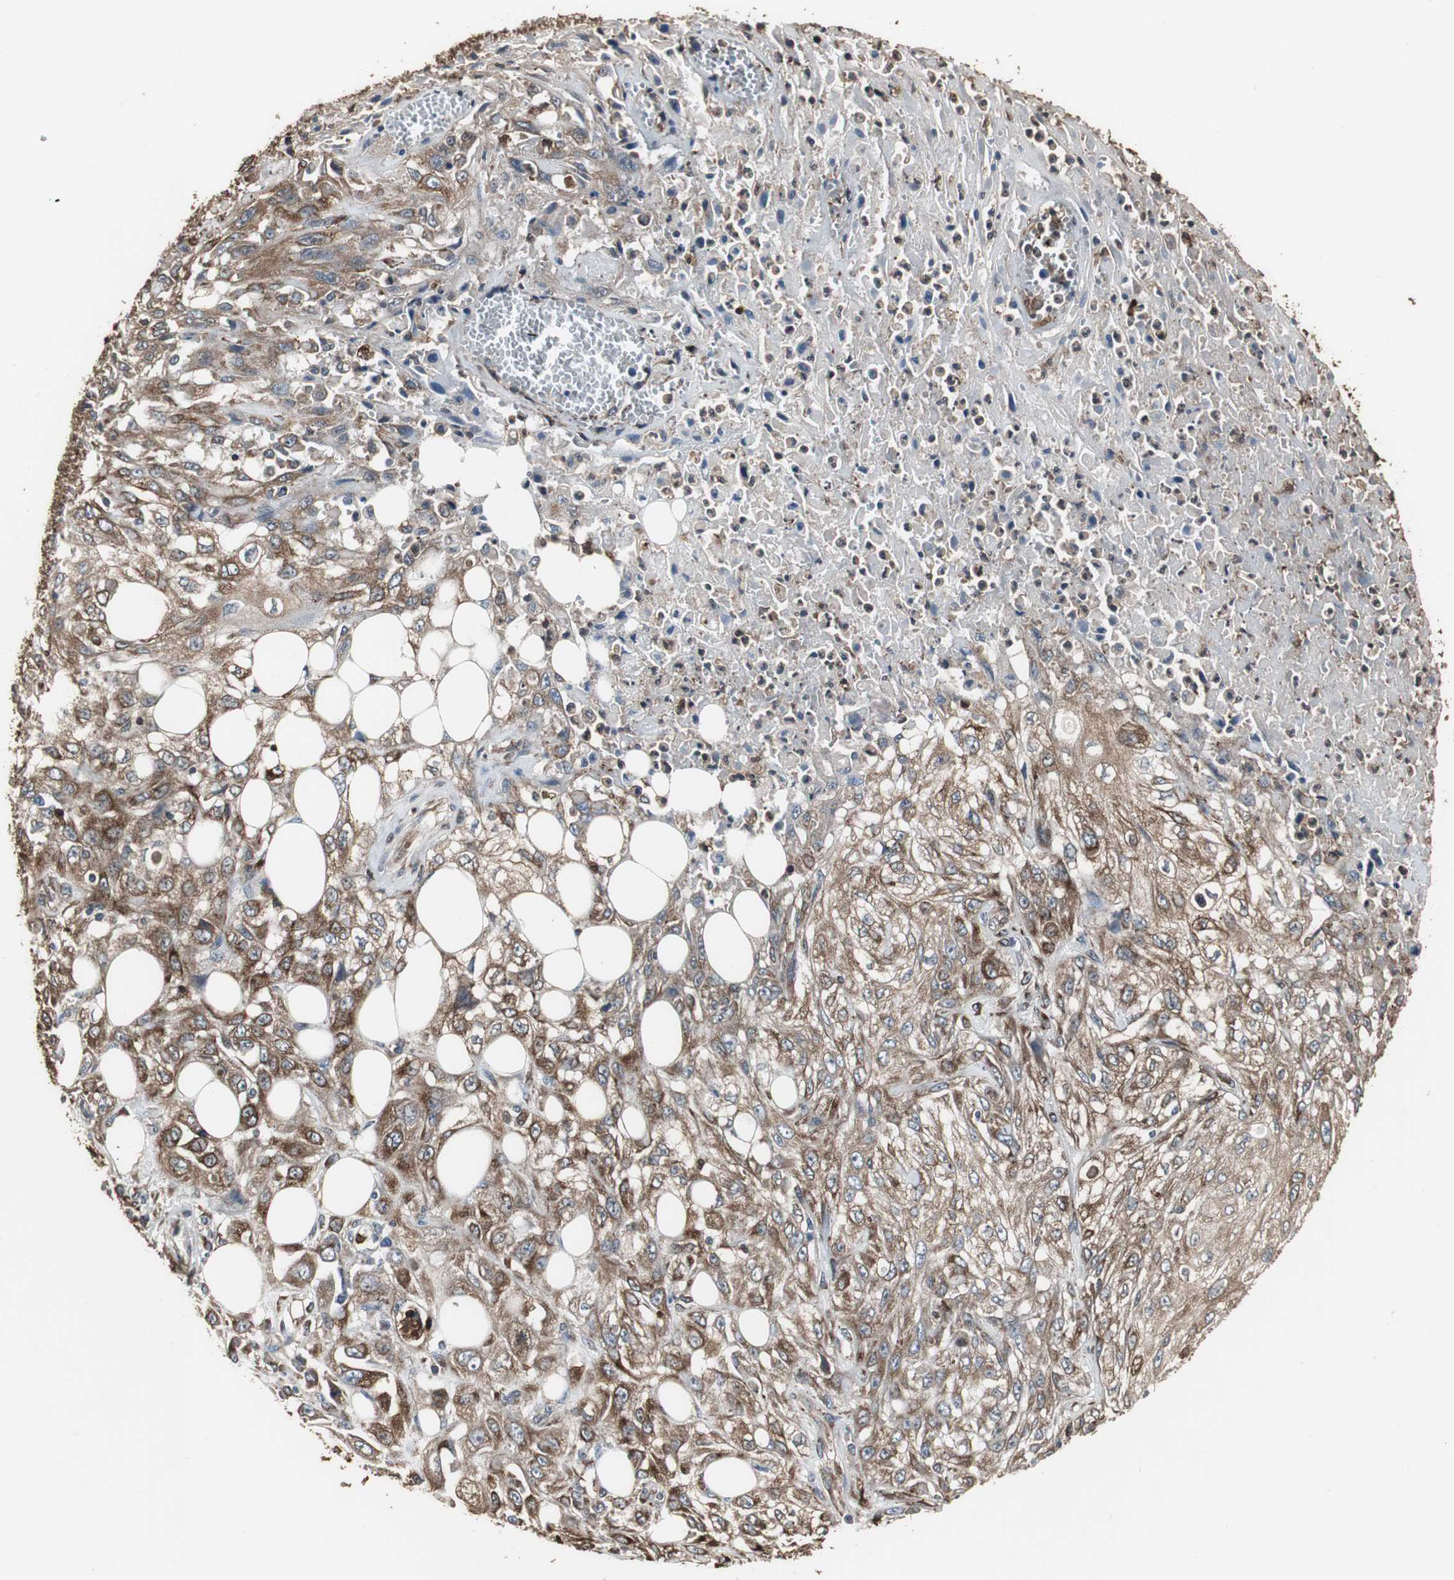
{"staining": {"intensity": "moderate", "quantity": ">75%", "location": "cytoplasmic/membranous"}, "tissue": "skin cancer", "cell_type": "Tumor cells", "image_type": "cancer", "snomed": [{"axis": "morphology", "description": "Squamous cell carcinoma, NOS"}, {"axis": "topography", "description": "Skin"}], "caption": "Skin cancer stained with a brown dye shows moderate cytoplasmic/membranous positive staining in approximately >75% of tumor cells.", "gene": "CALU", "patient": {"sex": "male", "age": 75}}